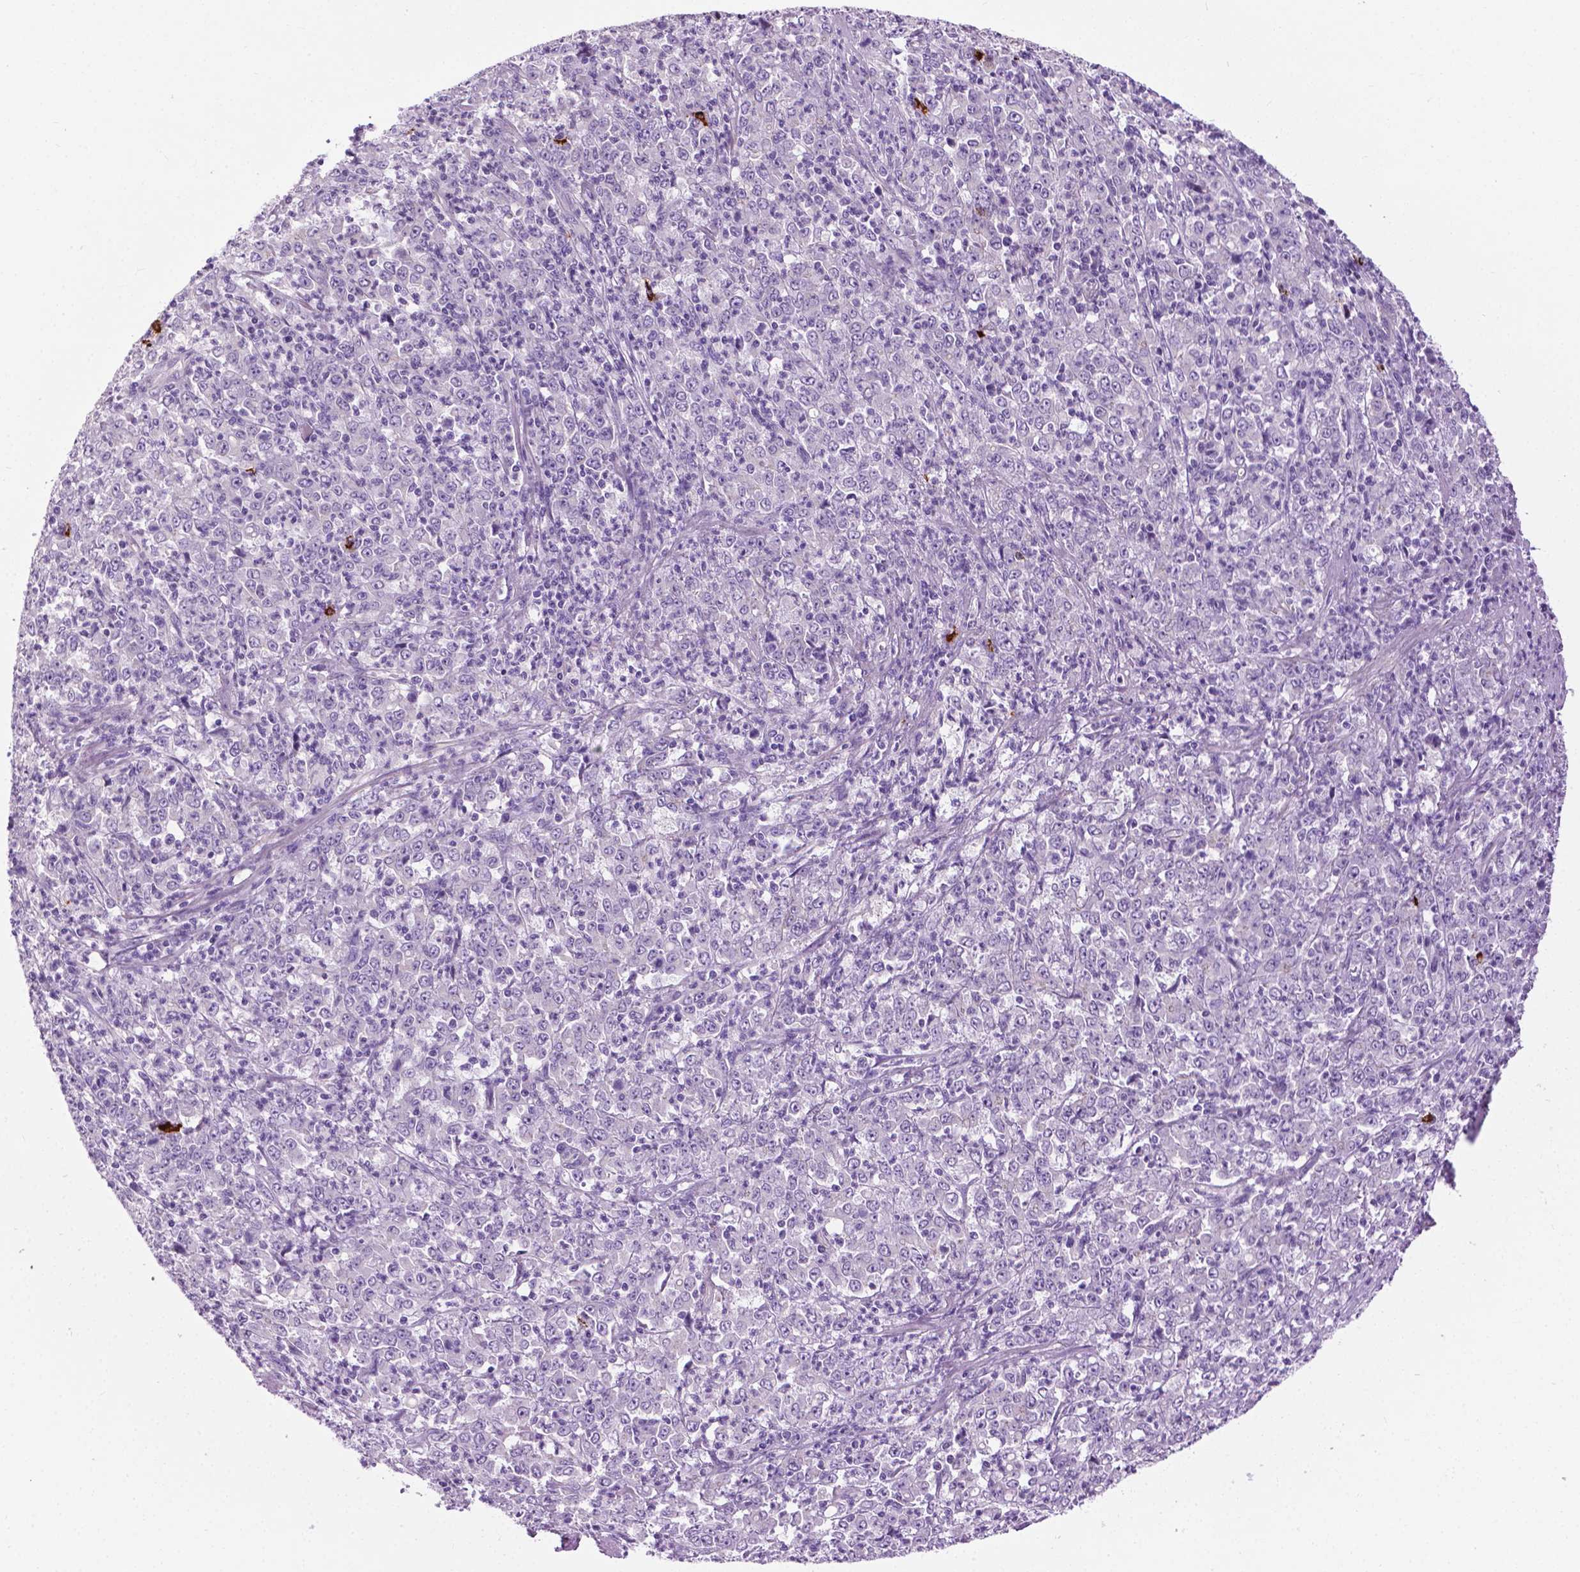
{"staining": {"intensity": "negative", "quantity": "none", "location": "none"}, "tissue": "stomach cancer", "cell_type": "Tumor cells", "image_type": "cancer", "snomed": [{"axis": "morphology", "description": "Adenocarcinoma, NOS"}, {"axis": "topography", "description": "Stomach, lower"}], "caption": "Immunohistochemistry histopathology image of stomach adenocarcinoma stained for a protein (brown), which displays no expression in tumor cells. (DAB immunohistochemistry, high magnification).", "gene": "SPECC1L", "patient": {"sex": "female", "age": 71}}